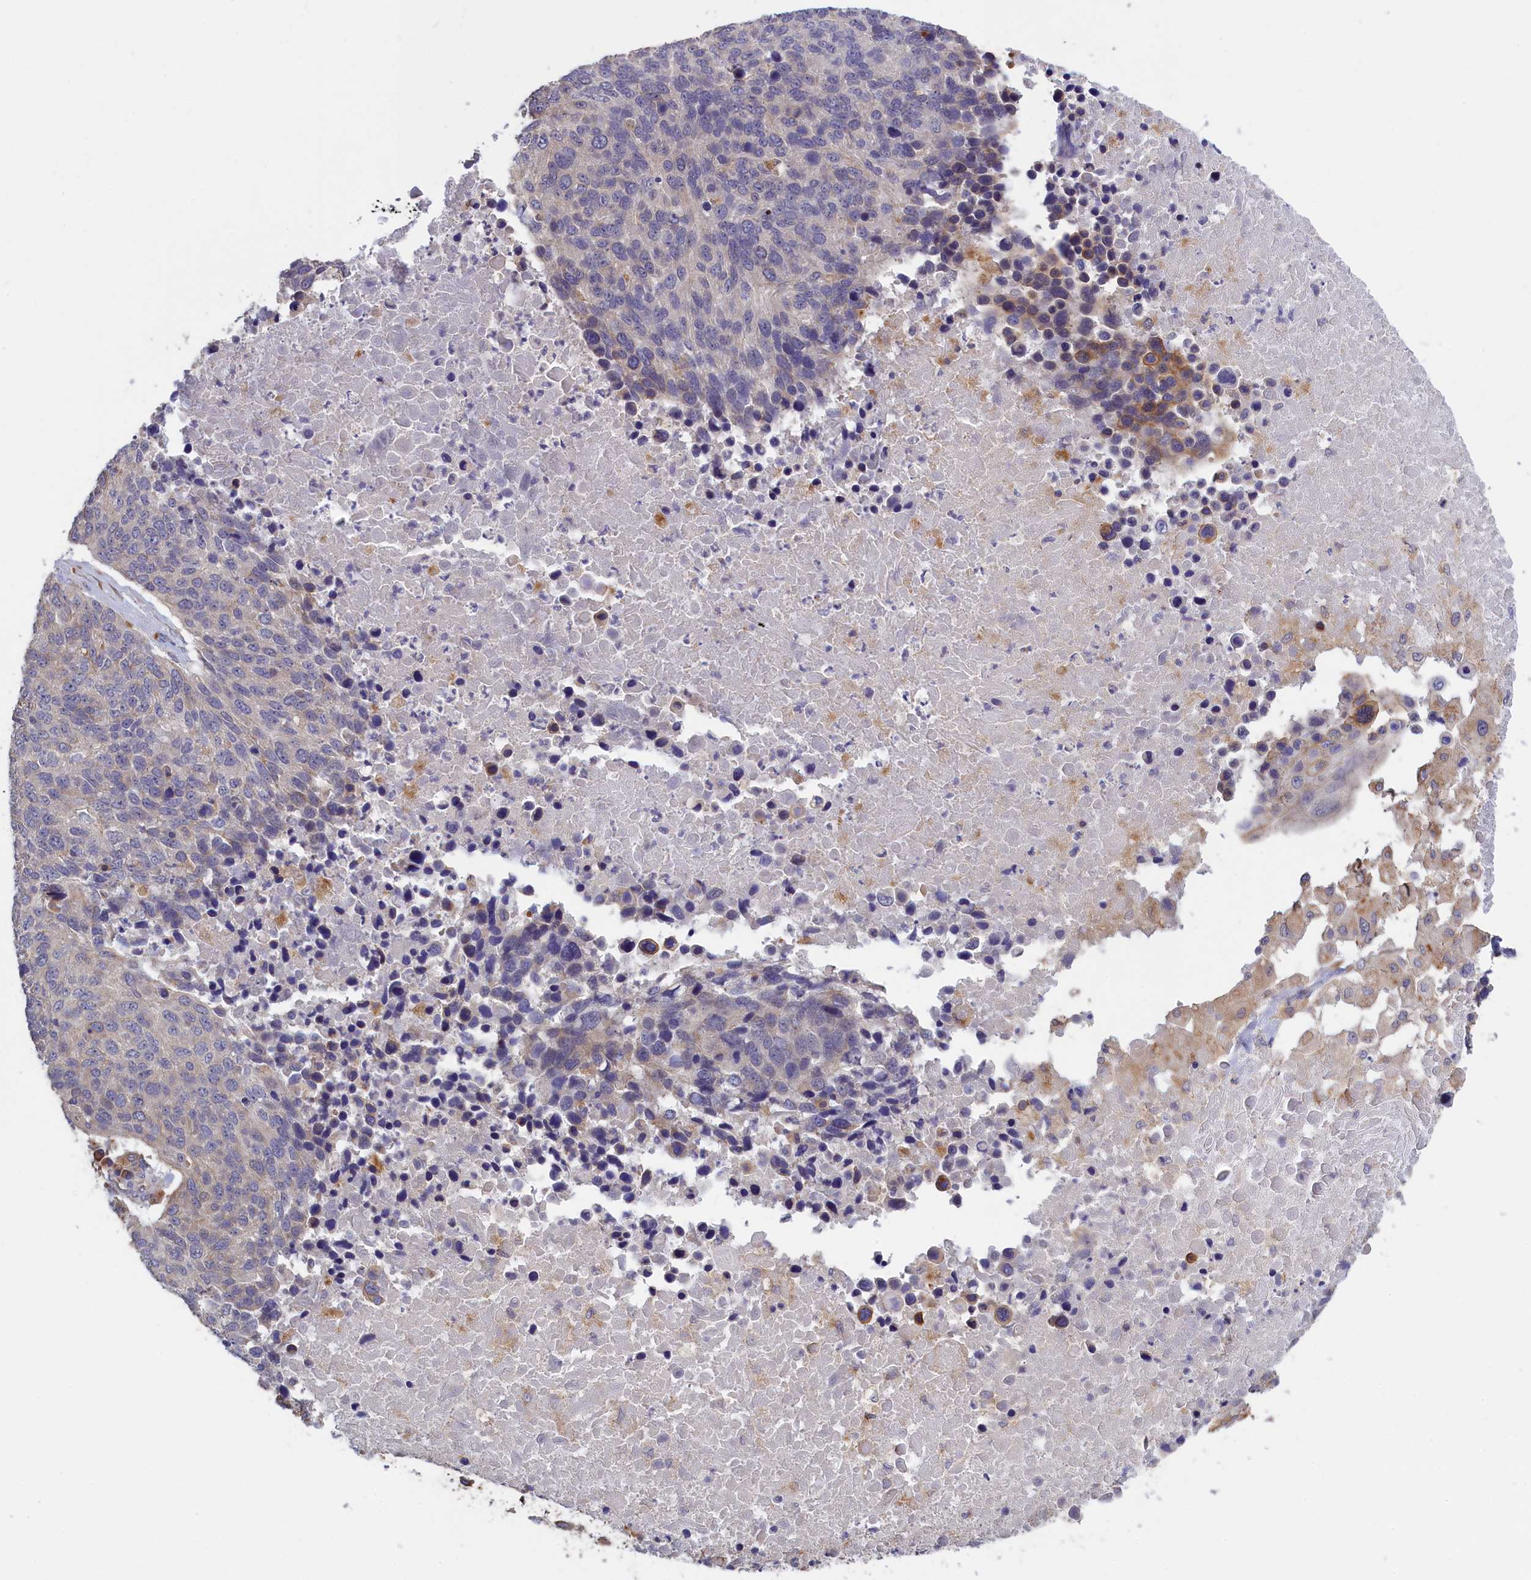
{"staining": {"intensity": "negative", "quantity": "none", "location": "none"}, "tissue": "lung cancer", "cell_type": "Tumor cells", "image_type": "cancer", "snomed": [{"axis": "morphology", "description": "Normal tissue, NOS"}, {"axis": "morphology", "description": "Squamous cell carcinoma, NOS"}, {"axis": "topography", "description": "Lymph node"}, {"axis": "topography", "description": "Lung"}], "caption": "High magnification brightfield microscopy of squamous cell carcinoma (lung) stained with DAB (brown) and counterstained with hematoxylin (blue): tumor cells show no significant expression.", "gene": "COL19A1", "patient": {"sex": "male", "age": 66}}